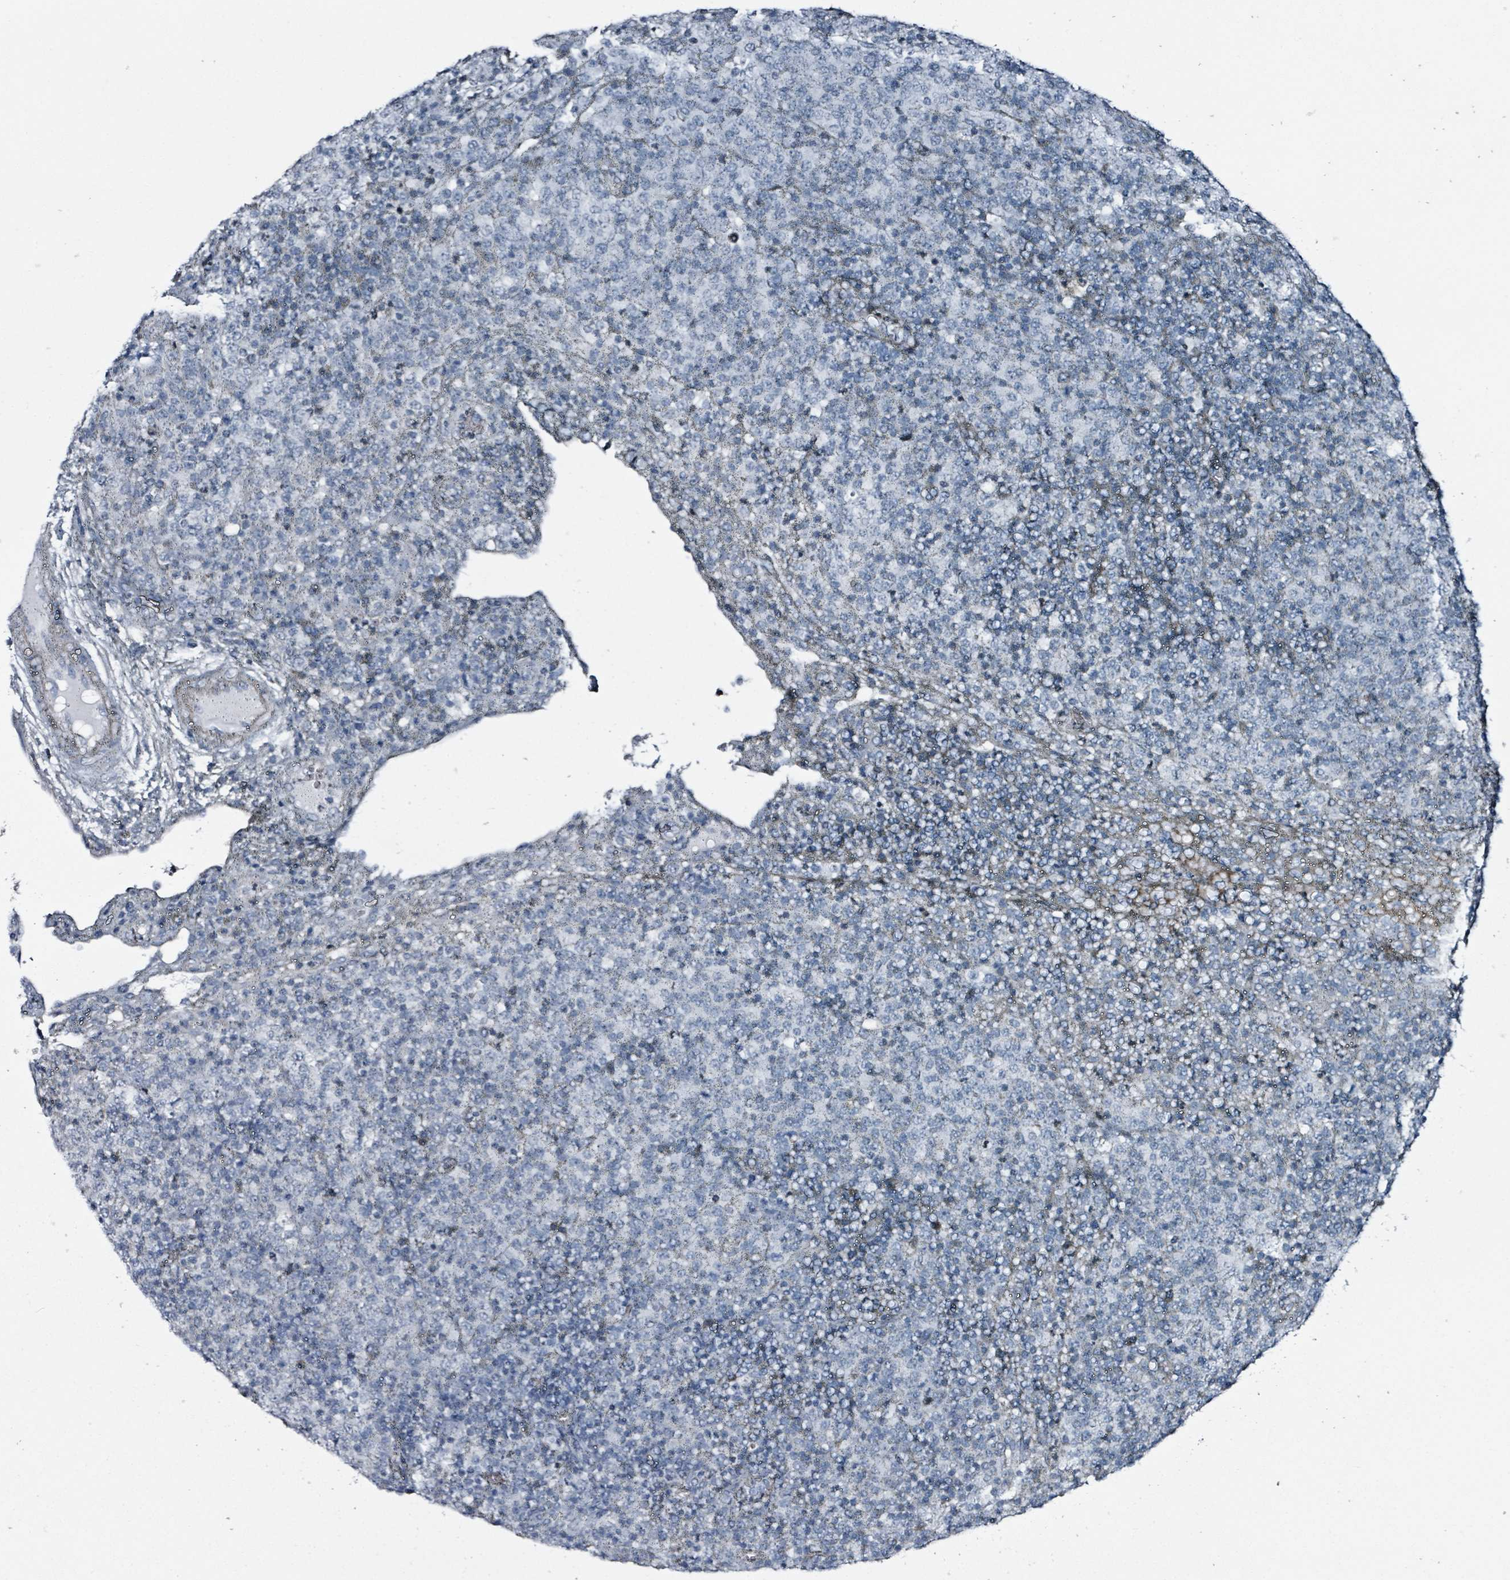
{"staining": {"intensity": "negative", "quantity": "none", "location": "none"}, "tissue": "lymphoma", "cell_type": "Tumor cells", "image_type": "cancer", "snomed": [{"axis": "morphology", "description": "Malignant lymphoma, non-Hodgkin's type, High grade"}, {"axis": "topography", "description": "Lymph node"}], "caption": "An immunohistochemistry image of high-grade malignant lymphoma, non-Hodgkin's type is shown. There is no staining in tumor cells of high-grade malignant lymphoma, non-Hodgkin's type.", "gene": "CA9", "patient": {"sex": "male", "age": 54}}